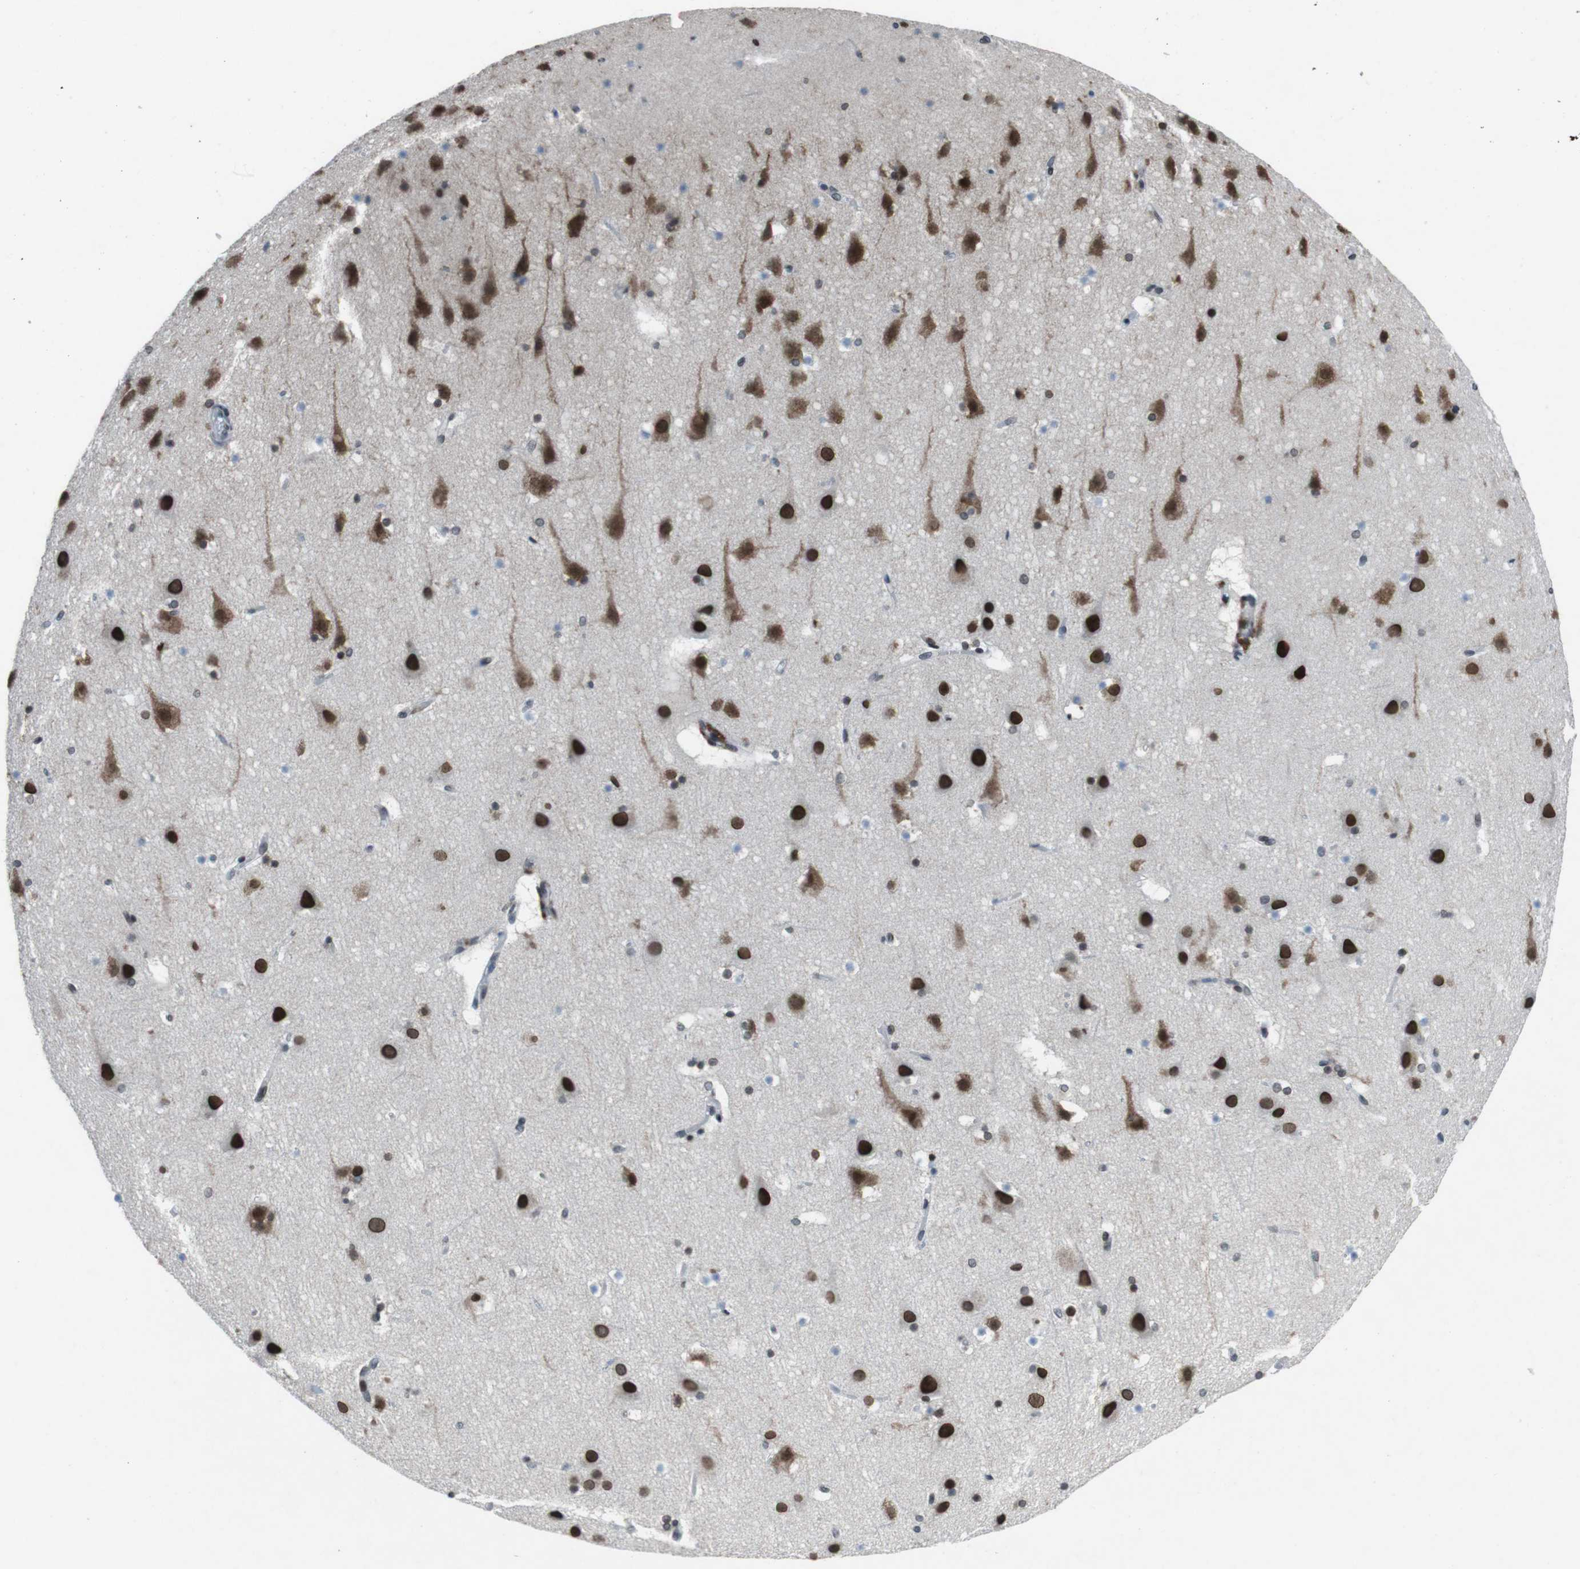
{"staining": {"intensity": "strong", "quantity": "<25%", "location": "cytoplasmic/membranous"}, "tissue": "cerebral cortex", "cell_type": "Endothelial cells", "image_type": "normal", "snomed": [{"axis": "morphology", "description": "Normal tissue, NOS"}, {"axis": "topography", "description": "Cerebral cortex"}], "caption": "The image displays immunohistochemical staining of normal cerebral cortex. There is strong cytoplasmic/membranous staining is appreciated in about <25% of endothelial cells.", "gene": "MAD1L1", "patient": {"sex": "male", "age": 45}}